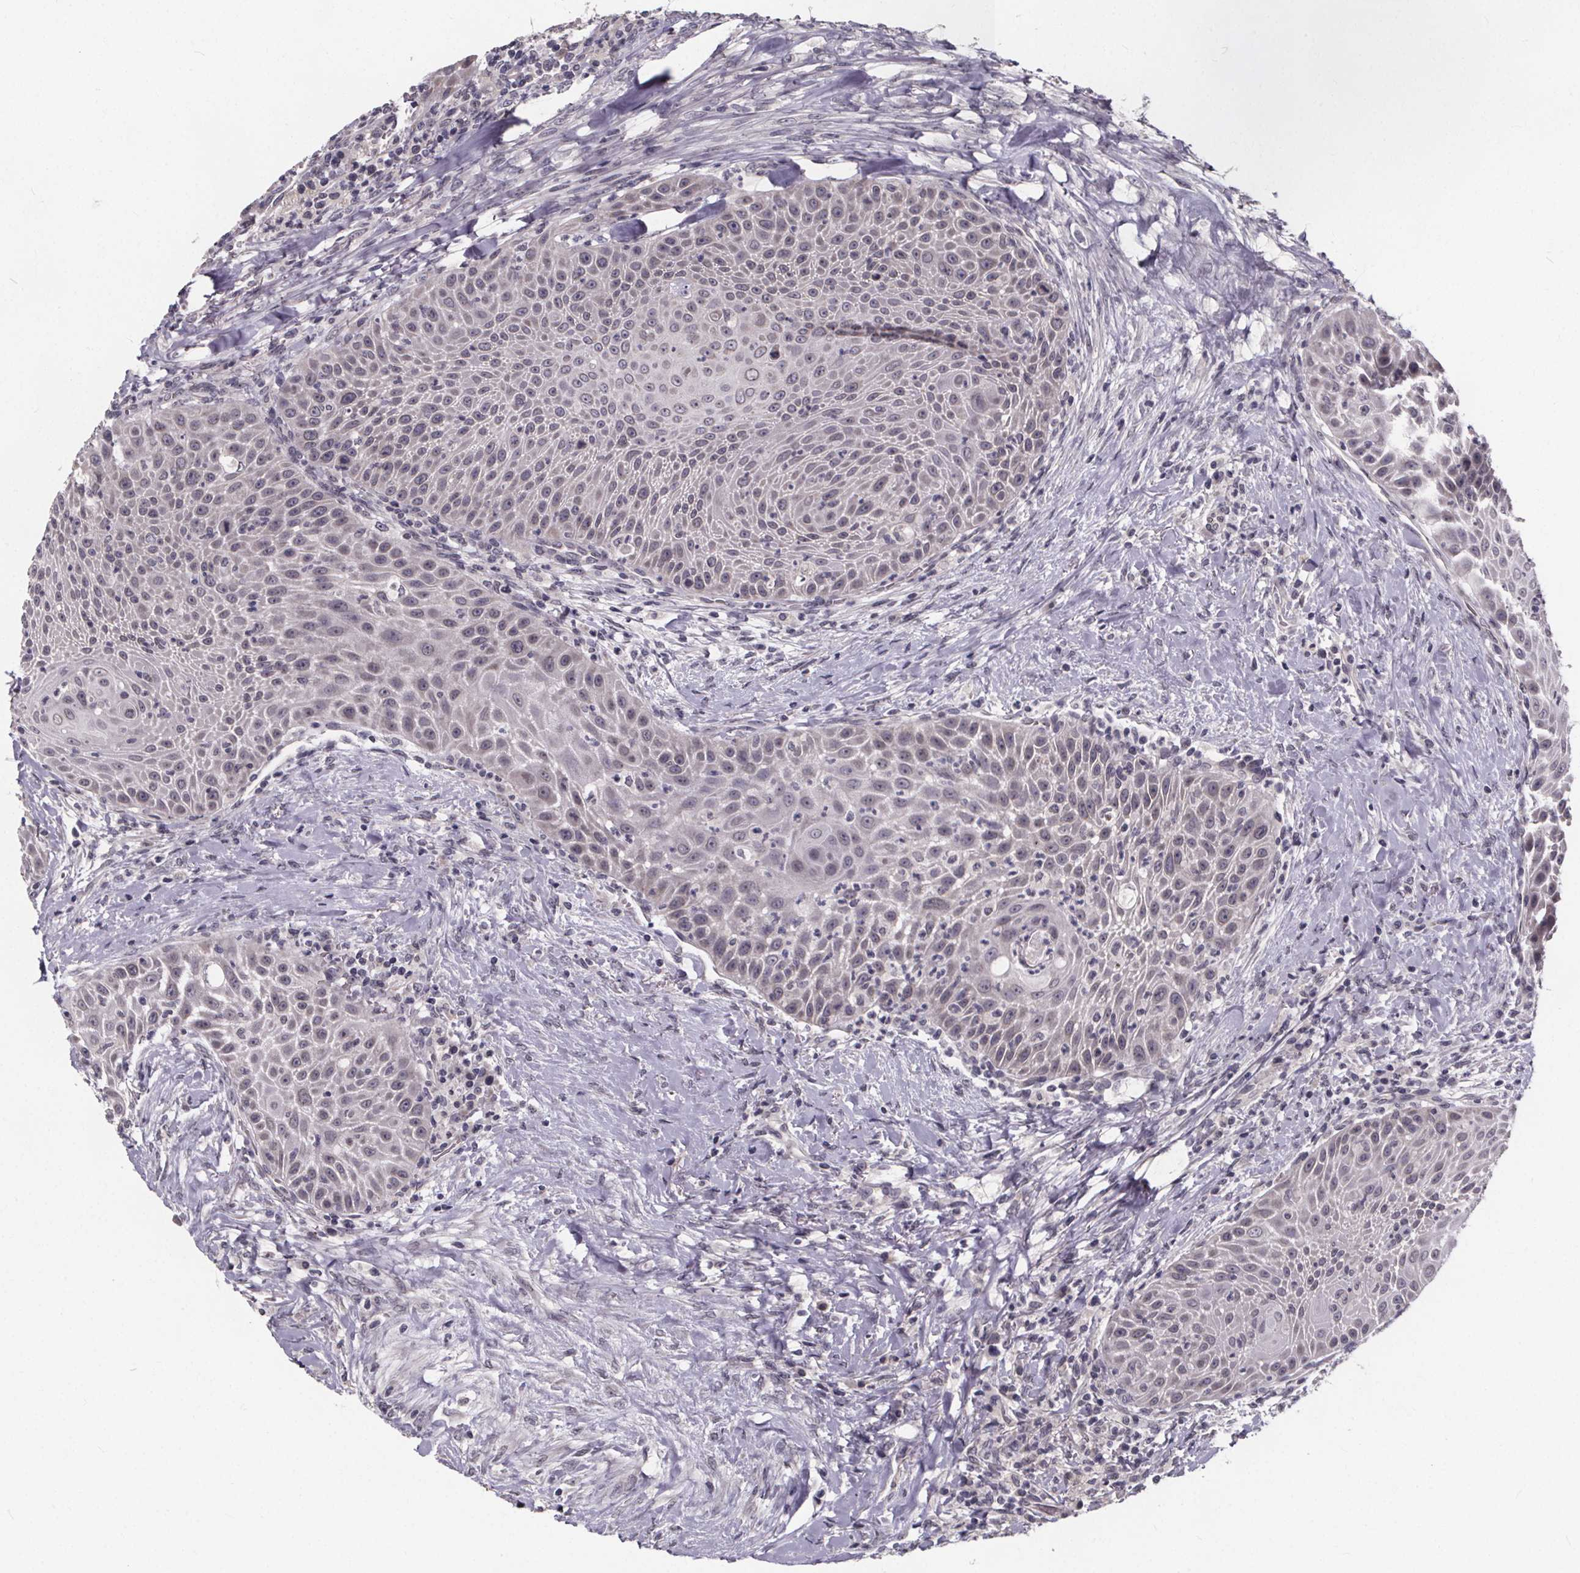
{"staining": {"intensity": "negative", "quantity": "none", "location": "none"}, "tissue": "head and neck cancer", "cell_type": "Tumor cells", "image_type": "cancer", "snomed": [{"axis": "morphology", "description": "Squamous cell carcinoma, NOS"}, {"axis": "topography", "description": "Head-Neck"}], "caption": "An image of human head and neck cancer is negative for staining in tumor cells.", "gene": "FAM181B", "patient": {"sex": "male", "age": 69}}